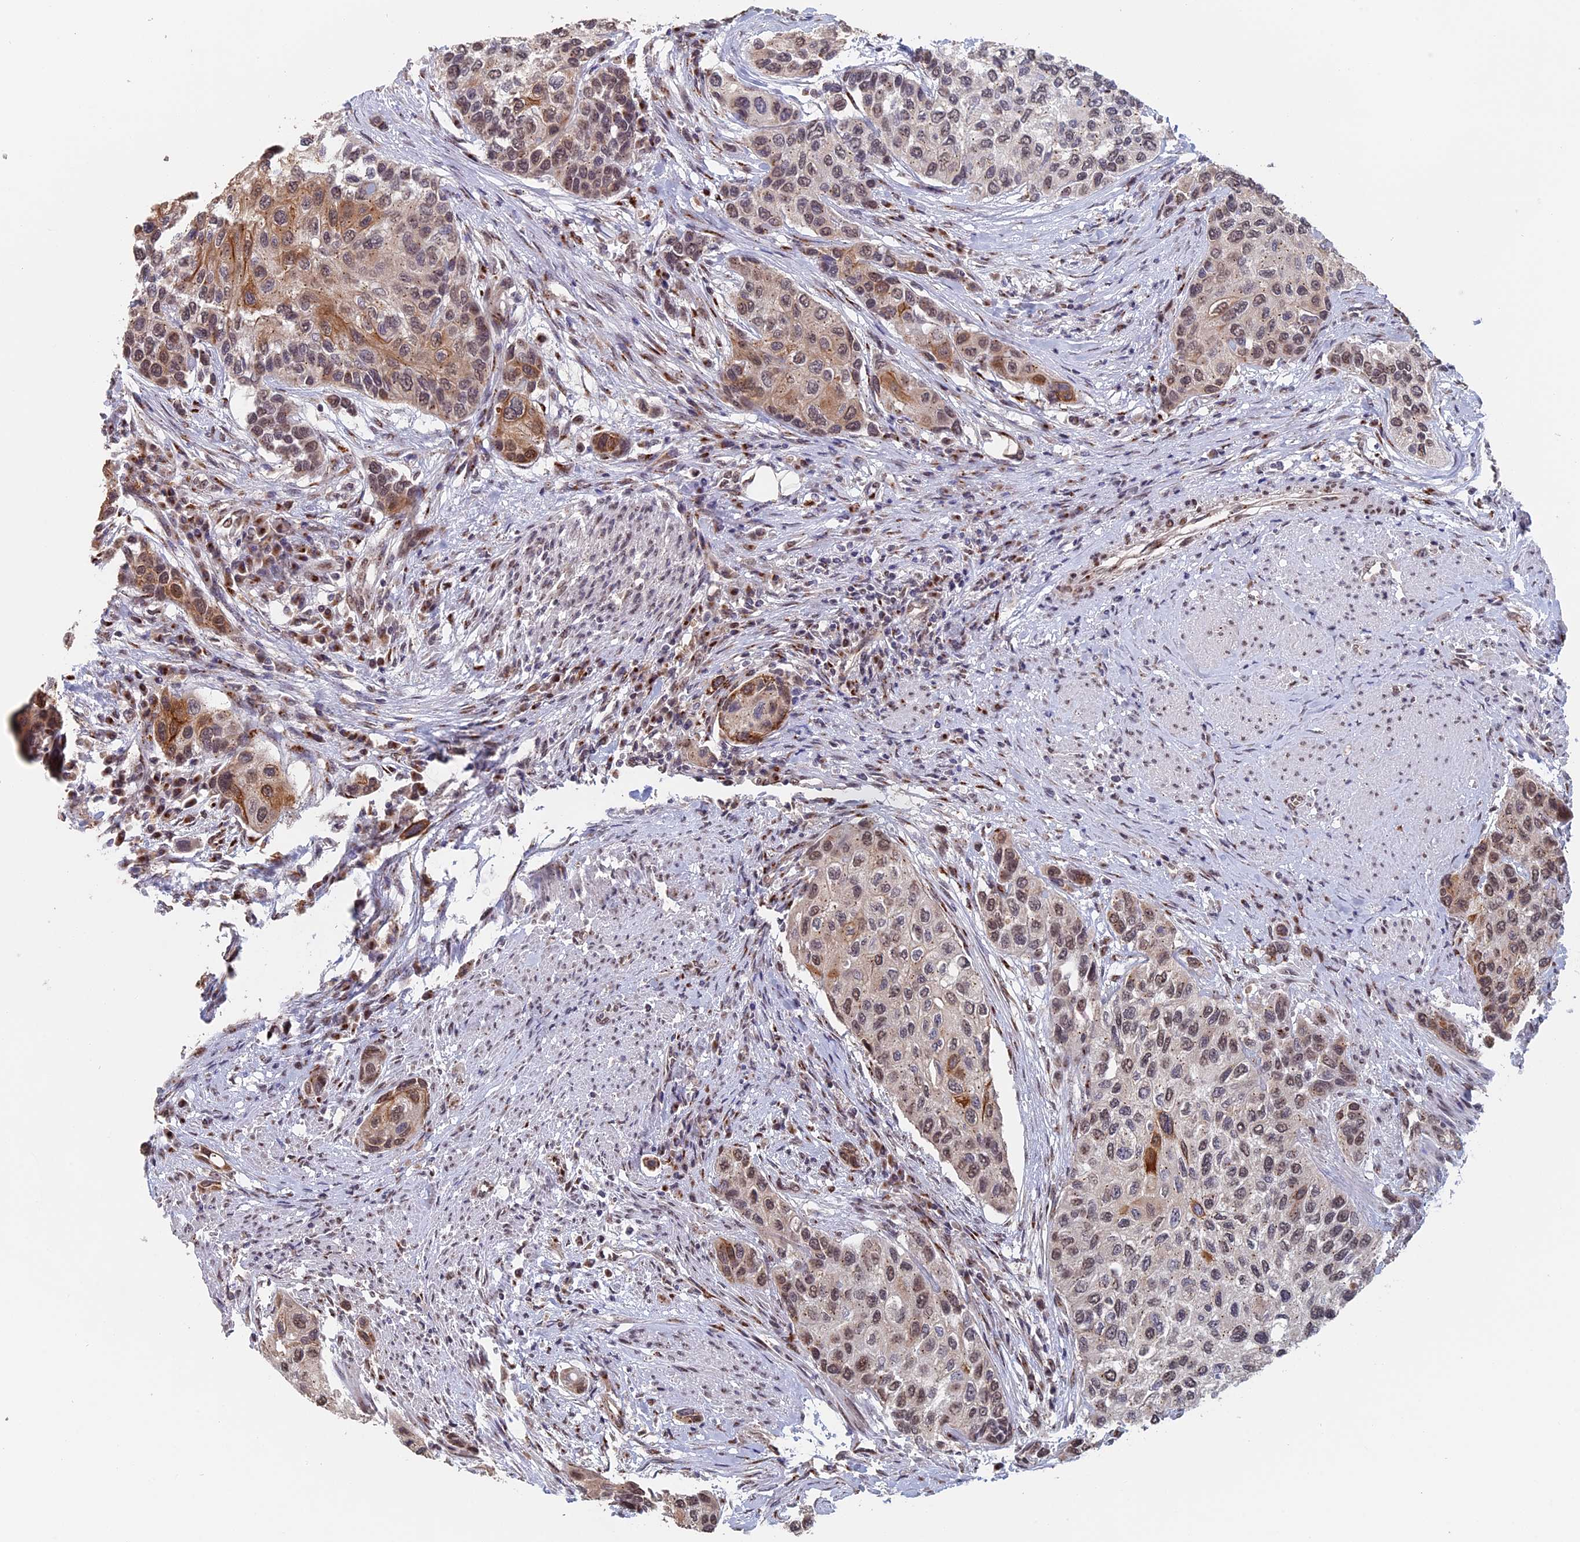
{"staining": {"intensity": "moderate", "quantity": ">75%", "location": "cytoplasmic/membranous,nuclear"}, "tissue": "urothelial cancer", "cell_type": "Tumor cells", "image_type": "cancer", "snomed": [{"axis": "morphology", "description": "Urothelial carcinoma, High grade"}, {"axis": "topography", "description": "Urinary bladder"}], "caption": "Protein analysis of urothelial cancer tissue exhibits moderate cytoplasmic/membranous and nuclear positivity in about >75% of tumor cells. (DAB IHC with brightfield microscopy, high magnification).", "gene": "PIGQ", "patient": {"sex": "female", "age": 56}}